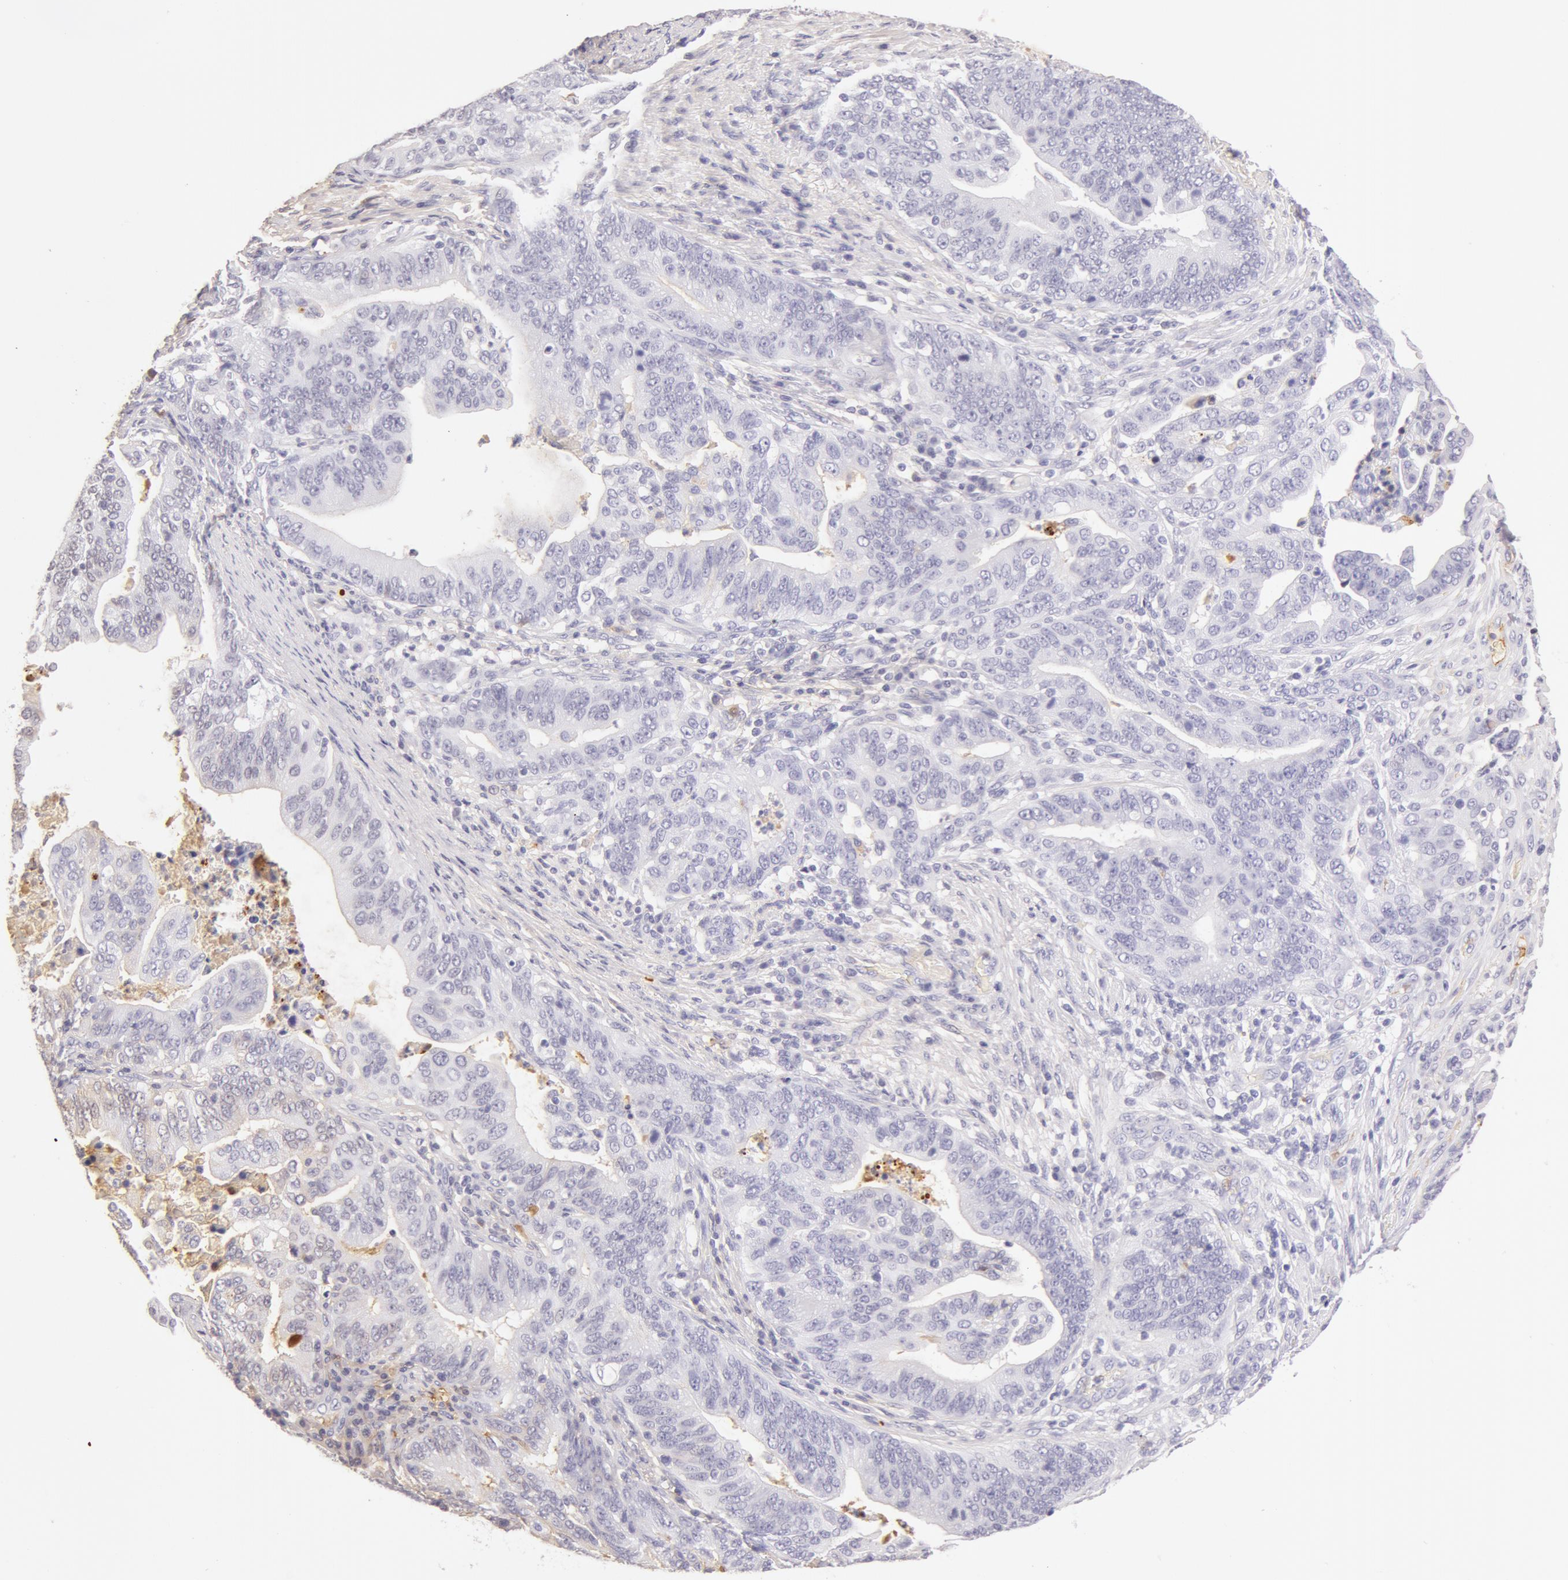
{"staining": {"intensity": "negative", "quantity": "none", "location": "none"}, "tissue": "stomach cancer", "cell_type": "Tumor cells", "image_type": "cancer", "snomed": [{"axis": "morphology", "description": "Adenocarcinoma, NOS"}, {"axis": "topography", "description": "Stomach, upper"}], "caption": "Histopathology image shows no protein positivity in tumor cells of stomach adenocarcinoma tissue. (DAB (3,3'-diaminobenzidine) immunohistochemistry (IHC) visualized using brightfield microscopy, high magnification).", "gene": "AHSG", "patient": {"sex": "female", "age": 50}}